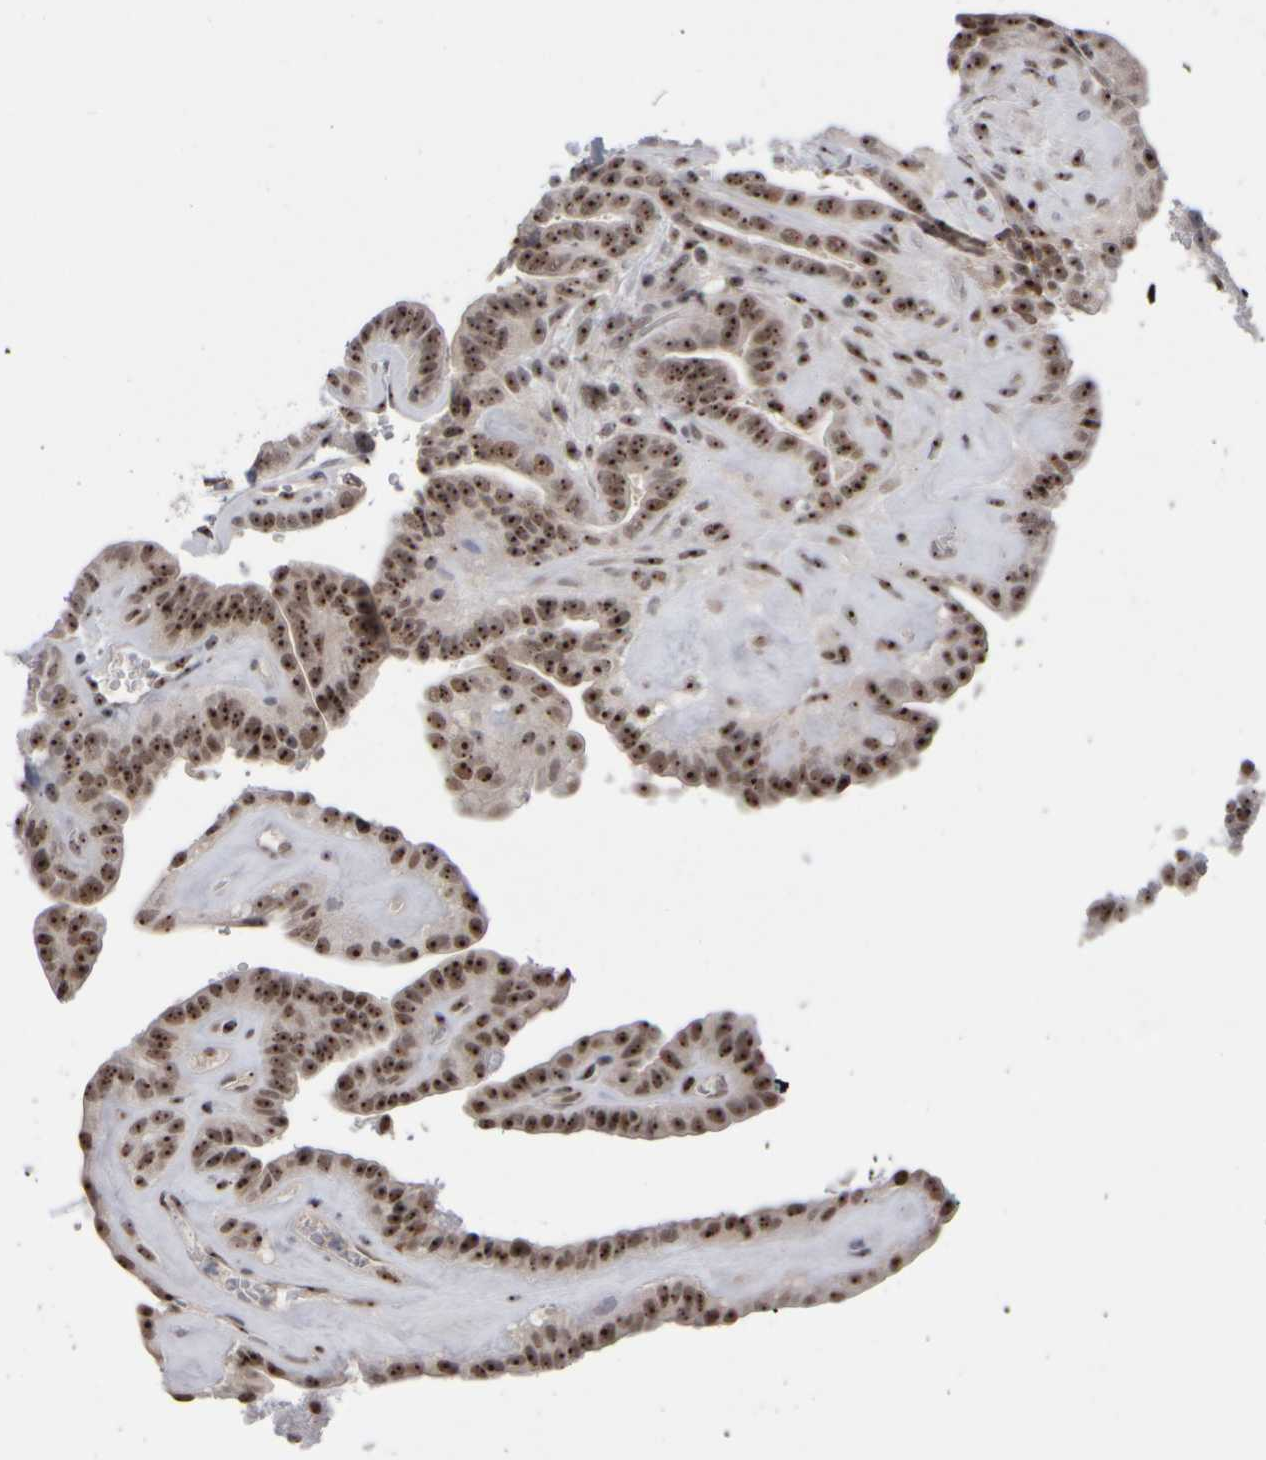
{"staining": {"intensity": "moderate", "quantity": ">75%", "location": "nuclear"}, "tissue": "thyroid cancer", "cell_type": "Tumor cells", "image_type": "cancer", "snomed": [{"axis": "morphology", "description": "Papillary adenocarcinoma, NOS"}, {"axis": "topography", "description": "Thyroid gland"}], "caption": "Brown immunohistochemical staining in thyroid cancer (papillary adenocarcinoma) shows moderate nuclear positivity in approximately >75% of tumor cells. The protein of interest is stained brown, and the nuclei are stained in blue (DAB (3,3'-diaminobenzidine) IHC with brightfield microscopy, high magnification).", "gene": "SURF6", "patient": {"sex": "male", "age": 77}}